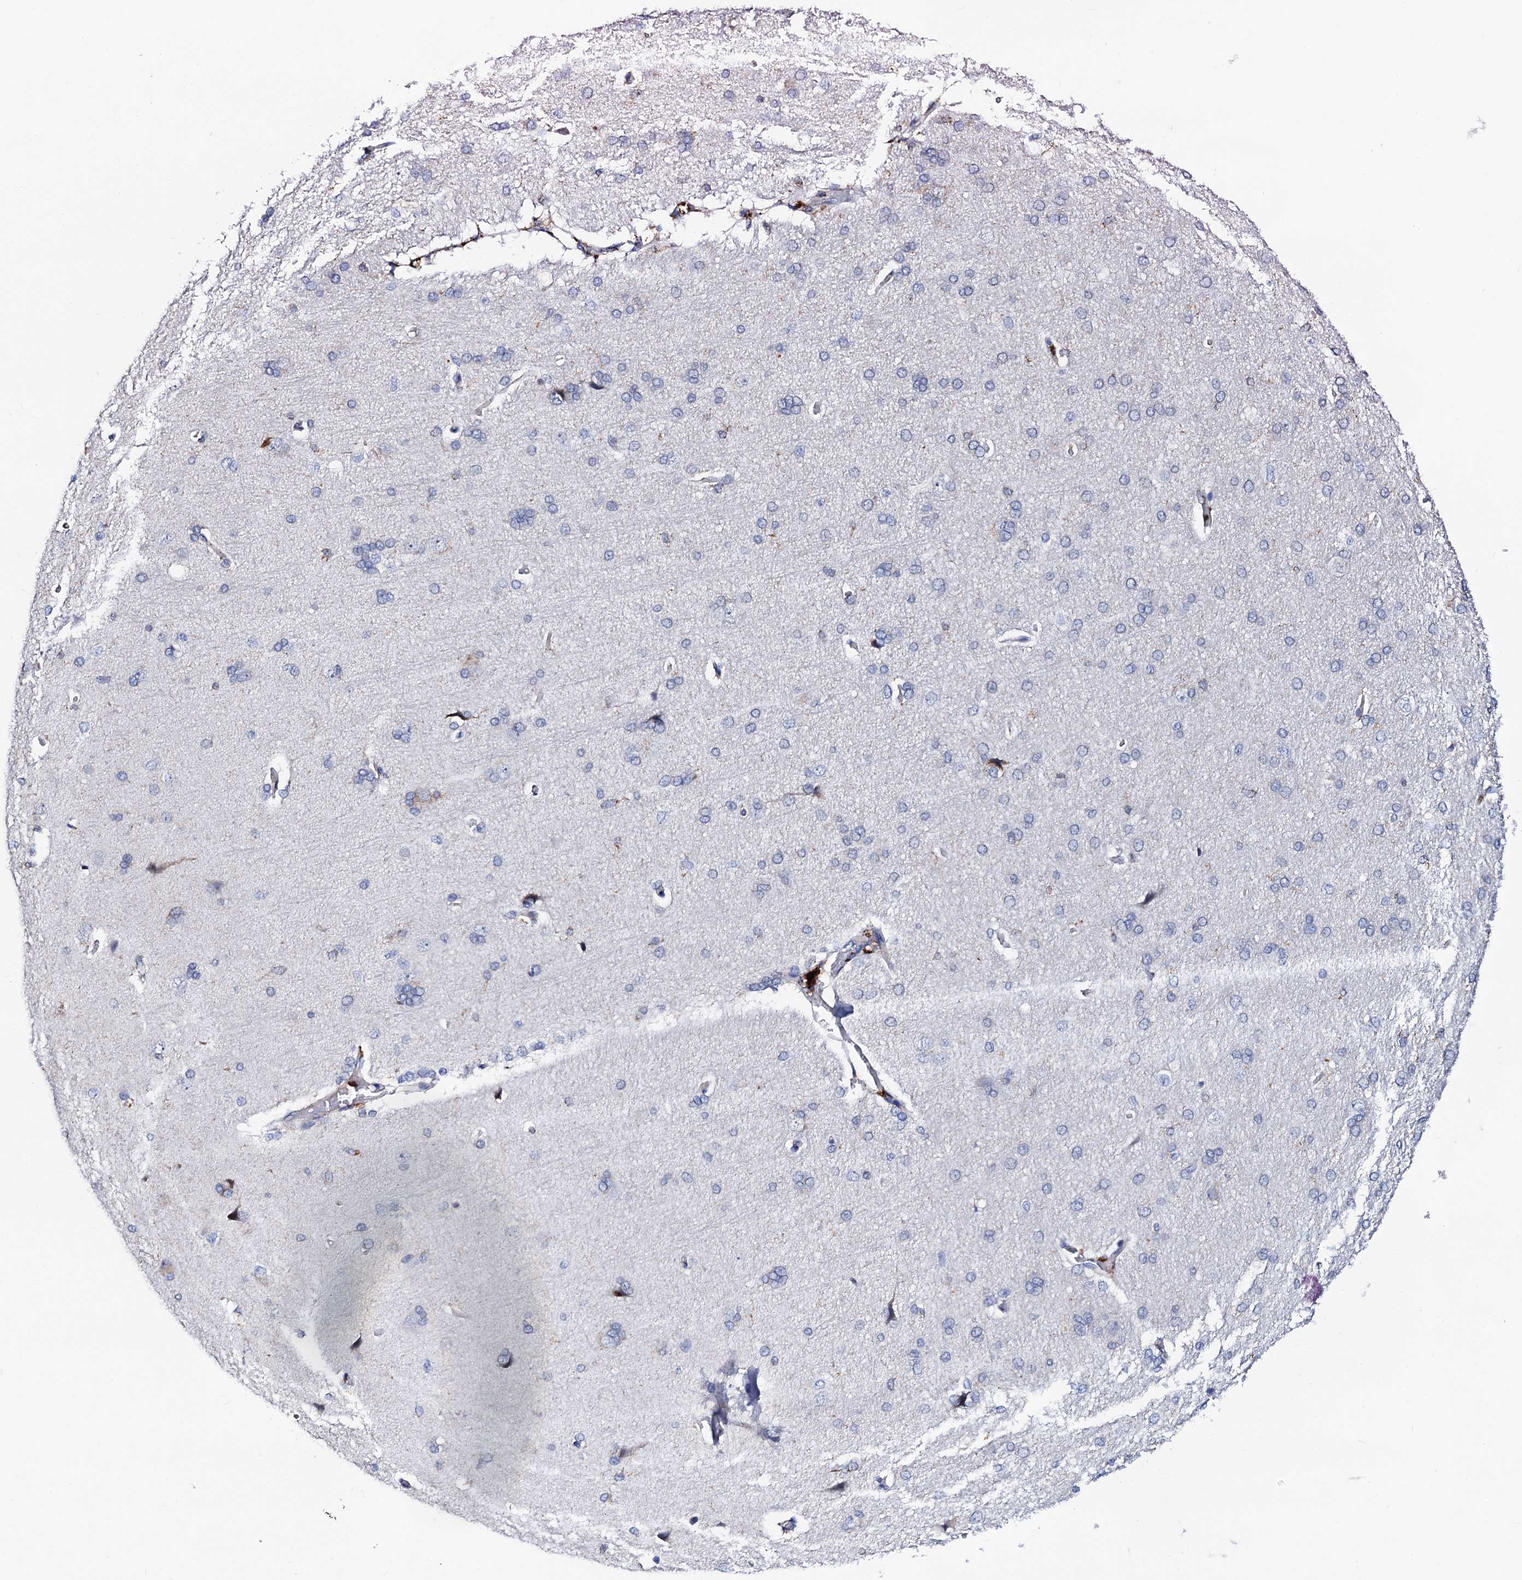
{"staining": {"intensity": "moderate", "quantity": "<25%", "location": "cytoplasmic/membranous"}, "tissue": "cerebral cortex", "cell_type": "Endothelial cells", "image_type": "normal", "snomed": [{"axis": "morphology", "description": "Normal tissue, NOS"}, {"axis": "topography", "description": "Cerebral cortex"}], "caption": "High-magnification brightfield microscopy of benign cerebral cortex stained with DAB (3,3'-diaminobenzidine) (brown) and counterstained with hematoxylin (blue). endothelial cells exhibit moderate cytoplasmic/membranous positivity is identified in approximately<25% of cells.", "gene": "TCIRG1", "patient": {"sex": "male", "age": 62}}